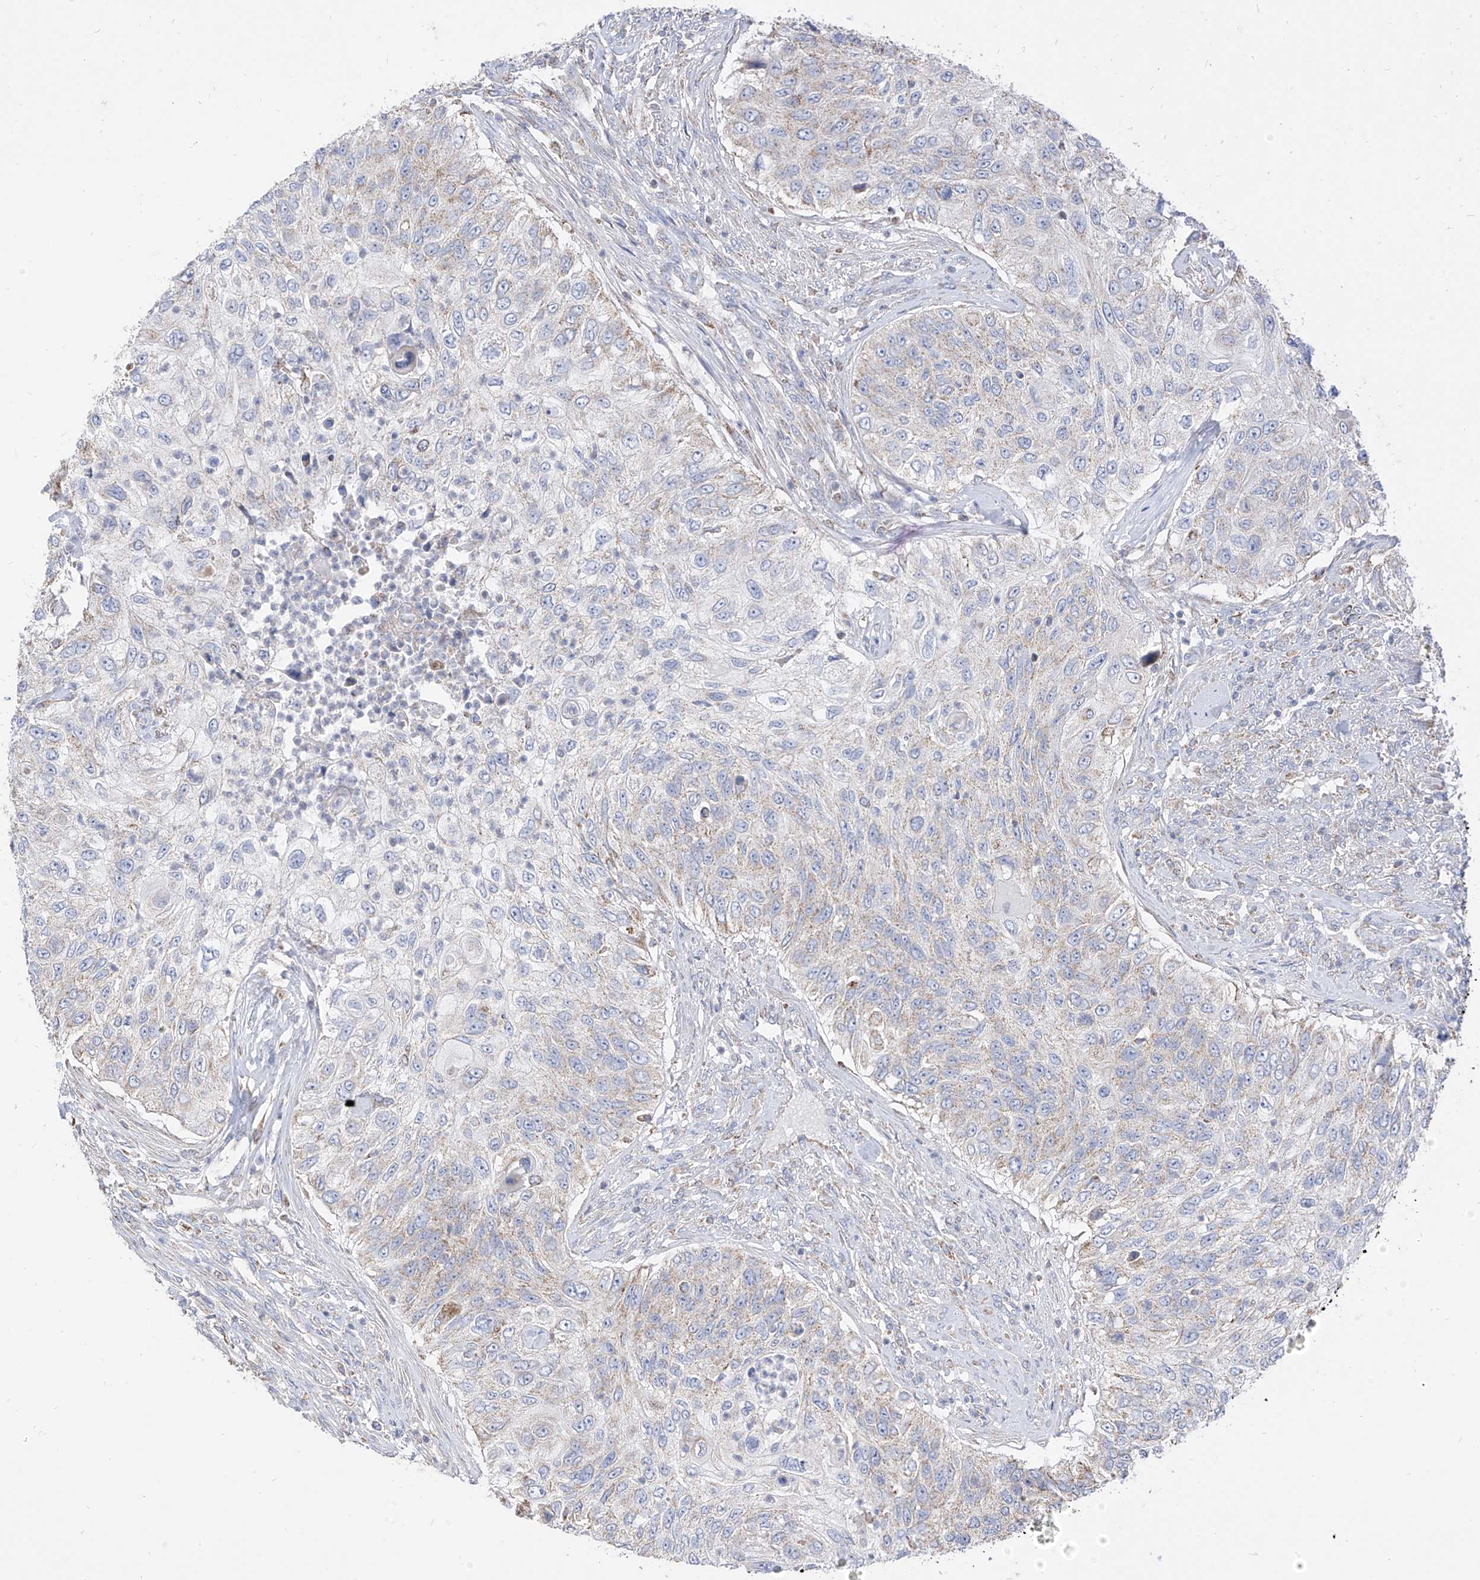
{"staining": {"intensity": "negative", "quantity": "none", "location": "none"}, "tissue": "urothelial cancer", "cell_type": "Tumor cells", "image_type": "cancer", "snomed": [{"axis": "morphology", "description": "Urothelial carcinoma, High grade"}, {"axis": "topography", "description": "Urinary bladder"}], "caption": "A histopathology image of urothelial cancer stained for a protein exhibits no brown staining in tumor cells.", "gene": "RASA2", "patient": {"sex": "female", "age": 60}}